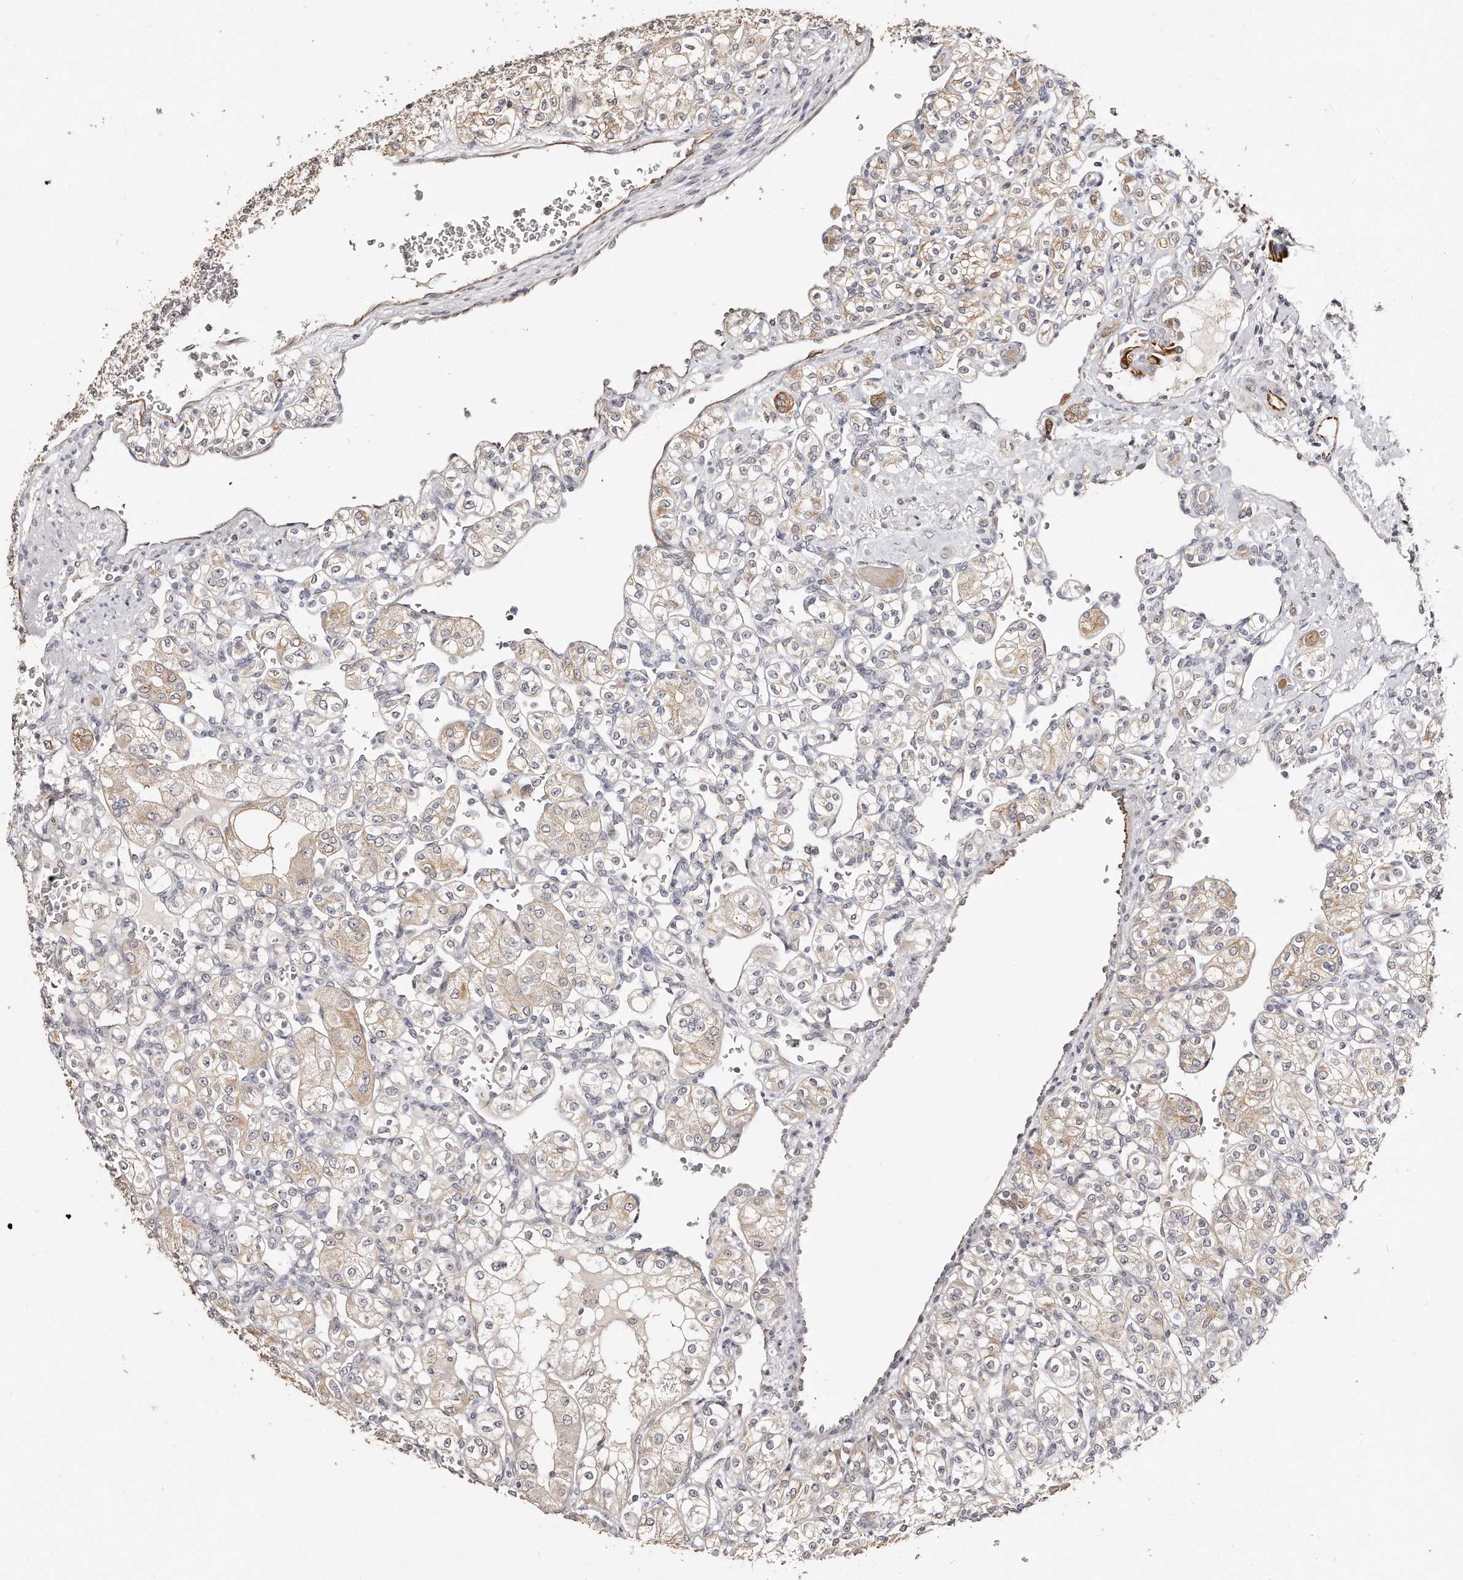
{"staining": {"intensity": "weak", "quantity": "25%-75%", "location": "cytoplasmic/membranous"}, "tissue": "renal cancer", "cell_type": "Tumor cells", "image_type": "cancer", "snomed": [{"axis": "morphology", "description": "Adenocarcinoma, NOS"}, {"axis": "topography", "description": "Kidney"}], "caption": "Renal cancer was stained to show a protein in brown. There is low levels of weak cytoplasmic/membranous expression in approximately 25%-75% of tumor cells. Immunohistochemistry (ihc) stains the protein in brown and the nuclei are stained blue.", "gene": "ZYG11A", "patient": {"sex": "male", "age": 77}}